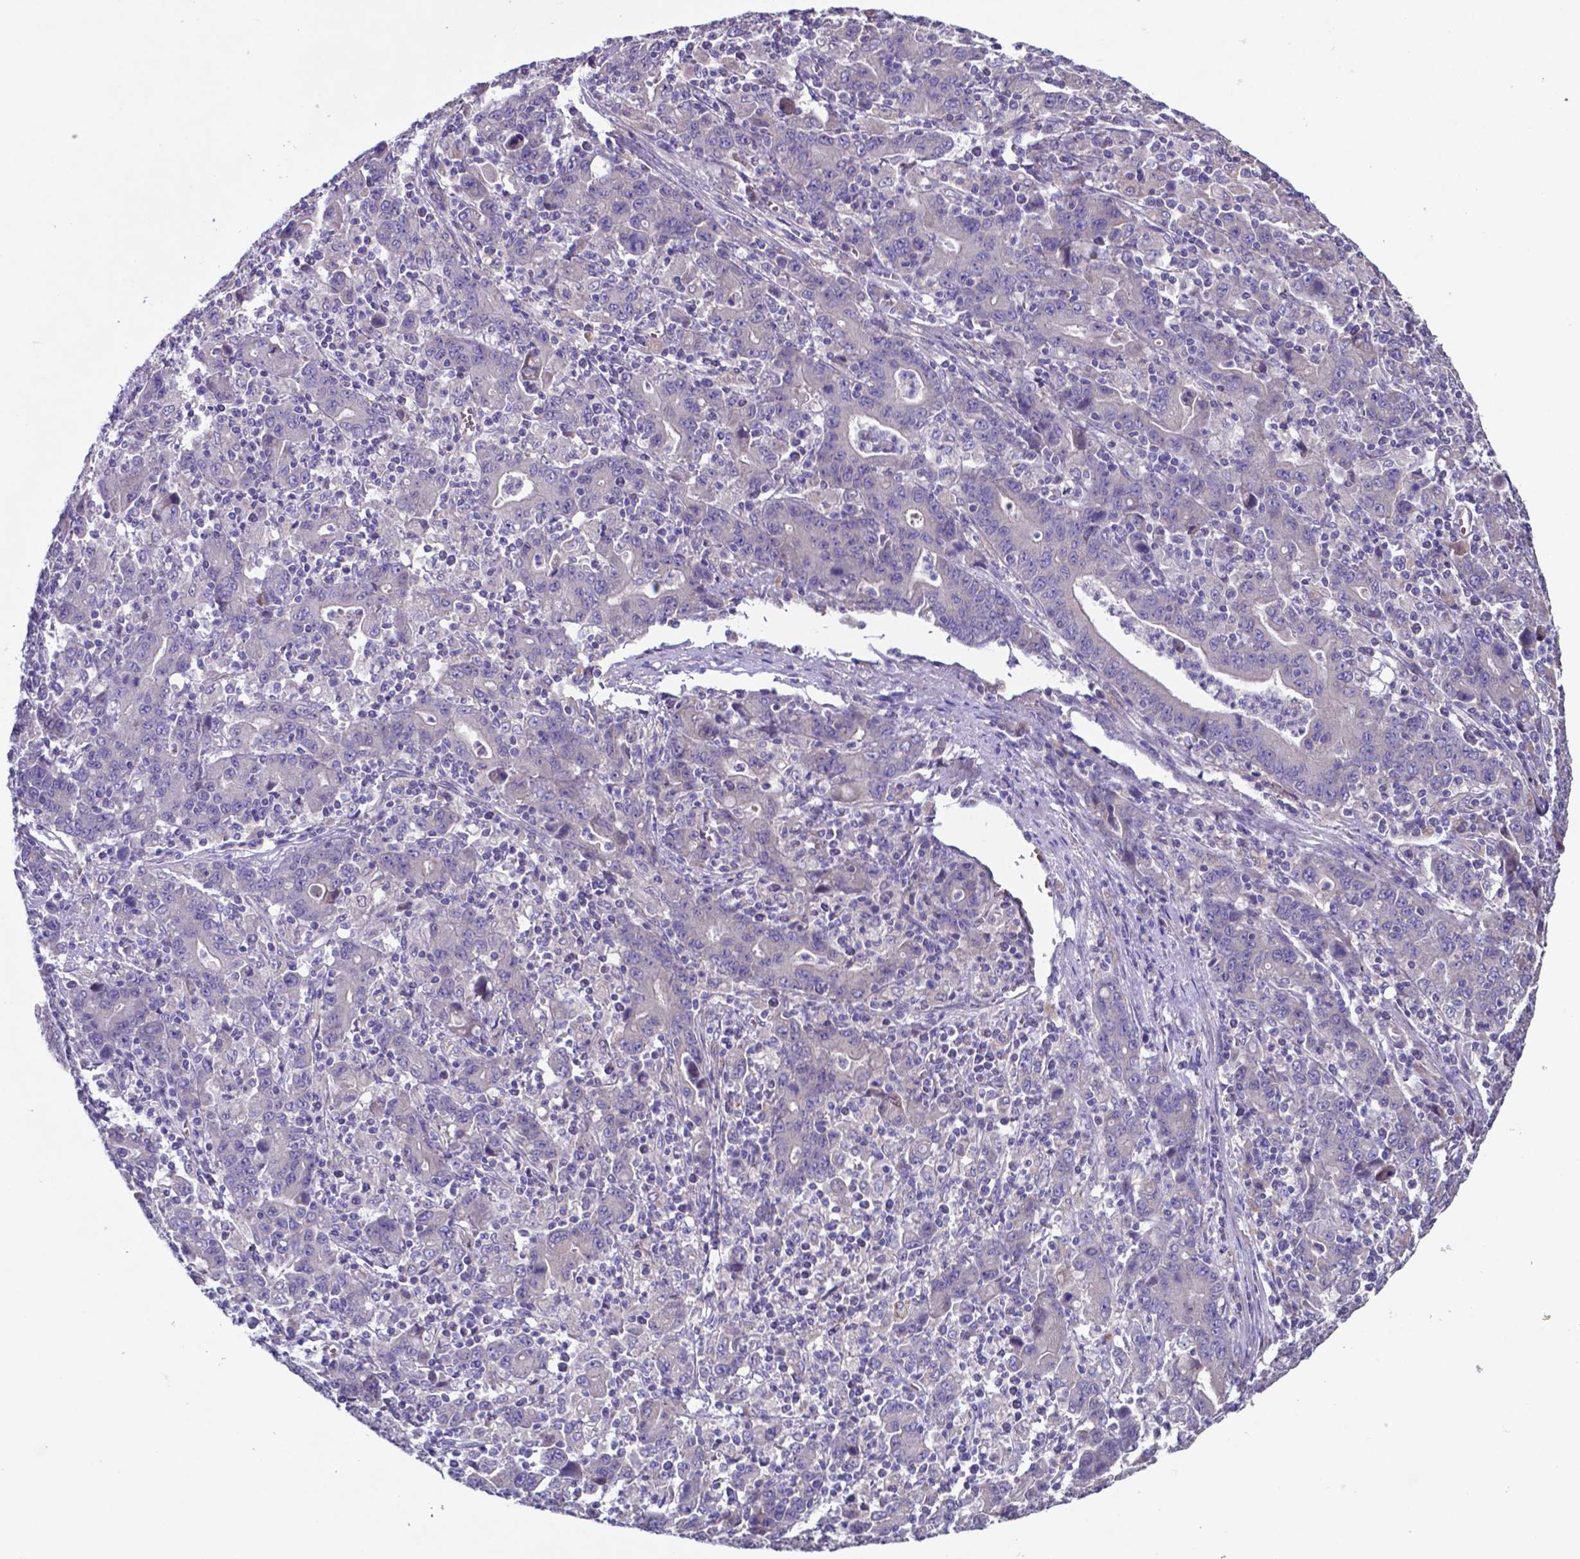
{"staining": {"intensity": "negative", "quantity": "none", "location": "none"}, "tissue": "stomach cancer", "cell_type": "Tumor cells", "image_type": "cancer", "snomed": [{"axis": "morphology", "description": "Adenocarcinoma, NOS"}, {"axis": "topography", "description": "Stomach, upper"}], "caption": "There is no significant staining in tumor cells of stomach cancer (adenocarcinoma). (Immunohistochemistry (ihc), brightfield microscopy, high magnification).", "gene": "TYRO3", "patient": {"sex": "male", "age": 69}}